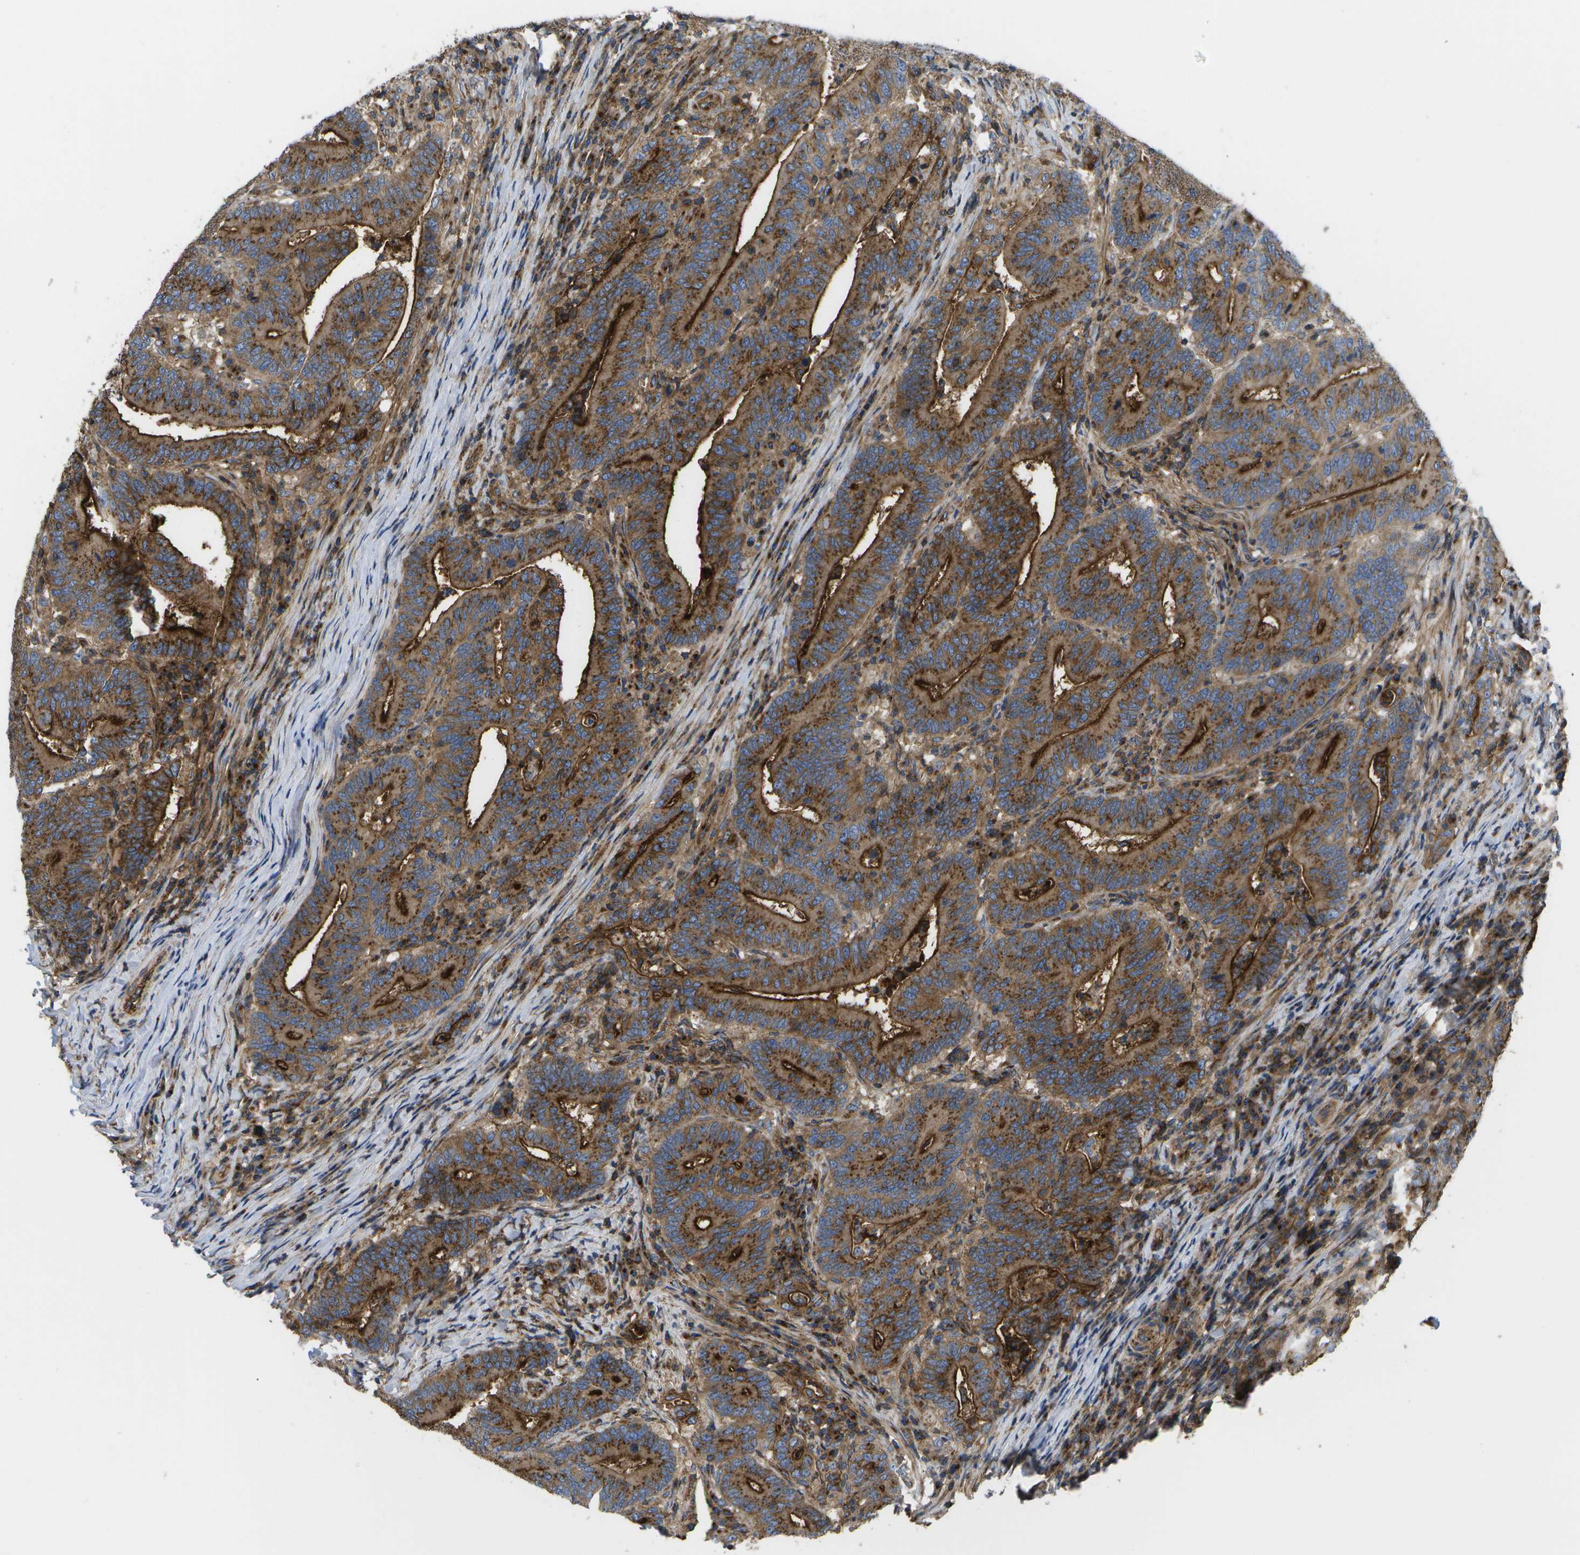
{"staining": {"intensity": "strong", "quantity": ">75%", "location": "cytoplasmic/membranous"}, "tissue": "colorectal cancer", "cell_type": "Tumor cells", "image_type": "cancer", "snomed": [{"axis": "morphology", "description": "Adenocarcinoma, NOS"}, {"axis": "topography", "description": "Colon"}], "caption": "Immunohistochemistry (IHC) staining of adenocarcinoma (colorectal), which reveals high levels of strong cytoplasmic/membranous expression in about >75% of tumor cells indicating strong cytoplasmic/membranous protein staining. The staining was performed using DAB (brown) for protein detection and nuclei were counterstained in hematoxylin (blue).", "gene": "BST2", "patient": {"sex": "female", "age": 66}}